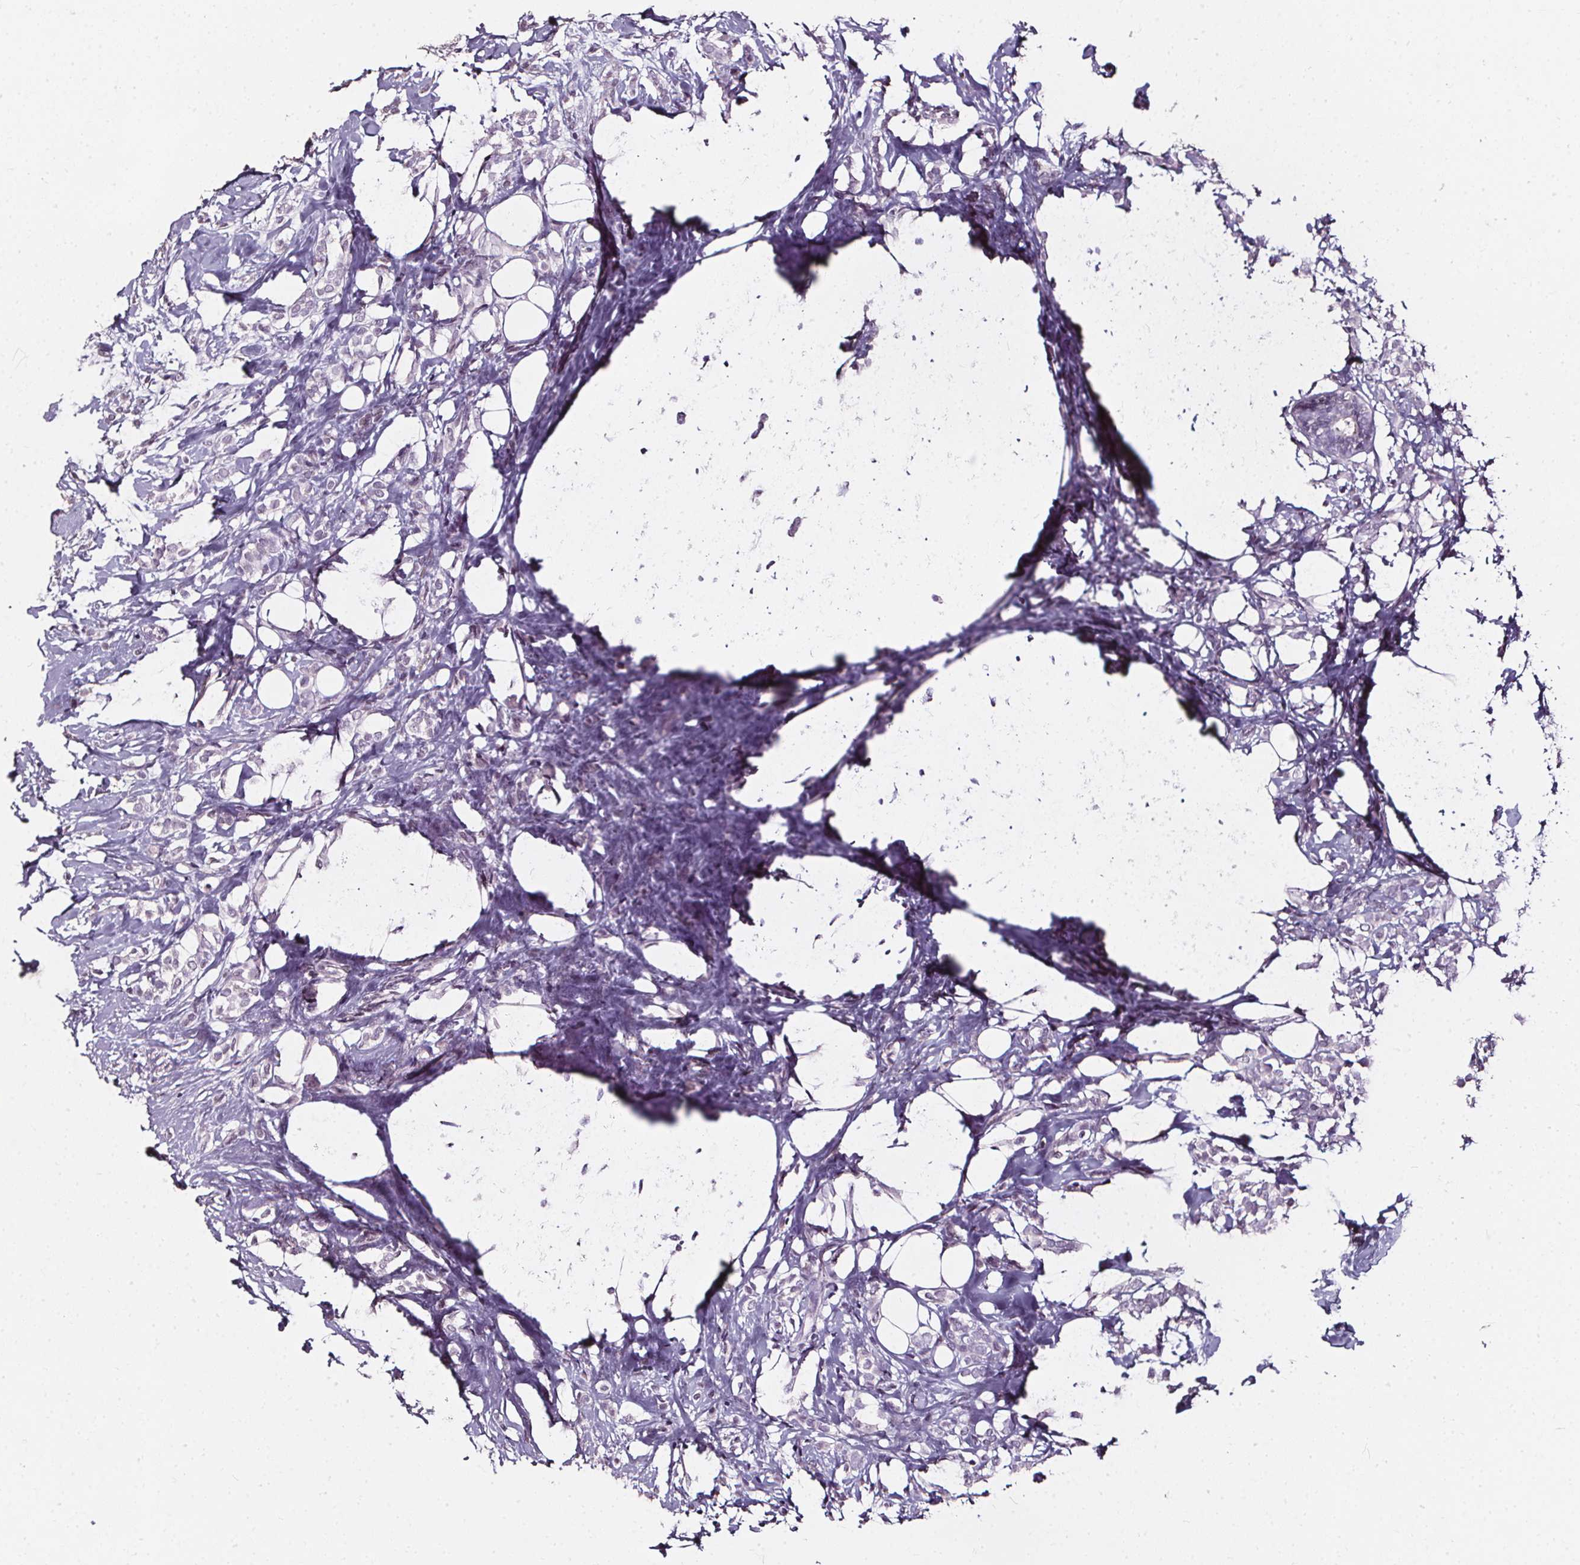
{"staining": {"intensity": "negative", "quantity": "none", "location": "none"}, "tissue": "breast cancer", "cell_type": "Tumor cells", "image_type": "cancer", "snomed": [{"axis": "morphology", "description": "Lobular carcinoma"}, {"axis": "topography", "description": "Breast"}], "caption": "DAB (3,3'-diaminobenzidine) immunohistochemical staining of breast lobular carcinoma shows no significant positivity in tumor cells.", "gene": "DEFA5", "patient": {"sex": "female", "age": 49}}